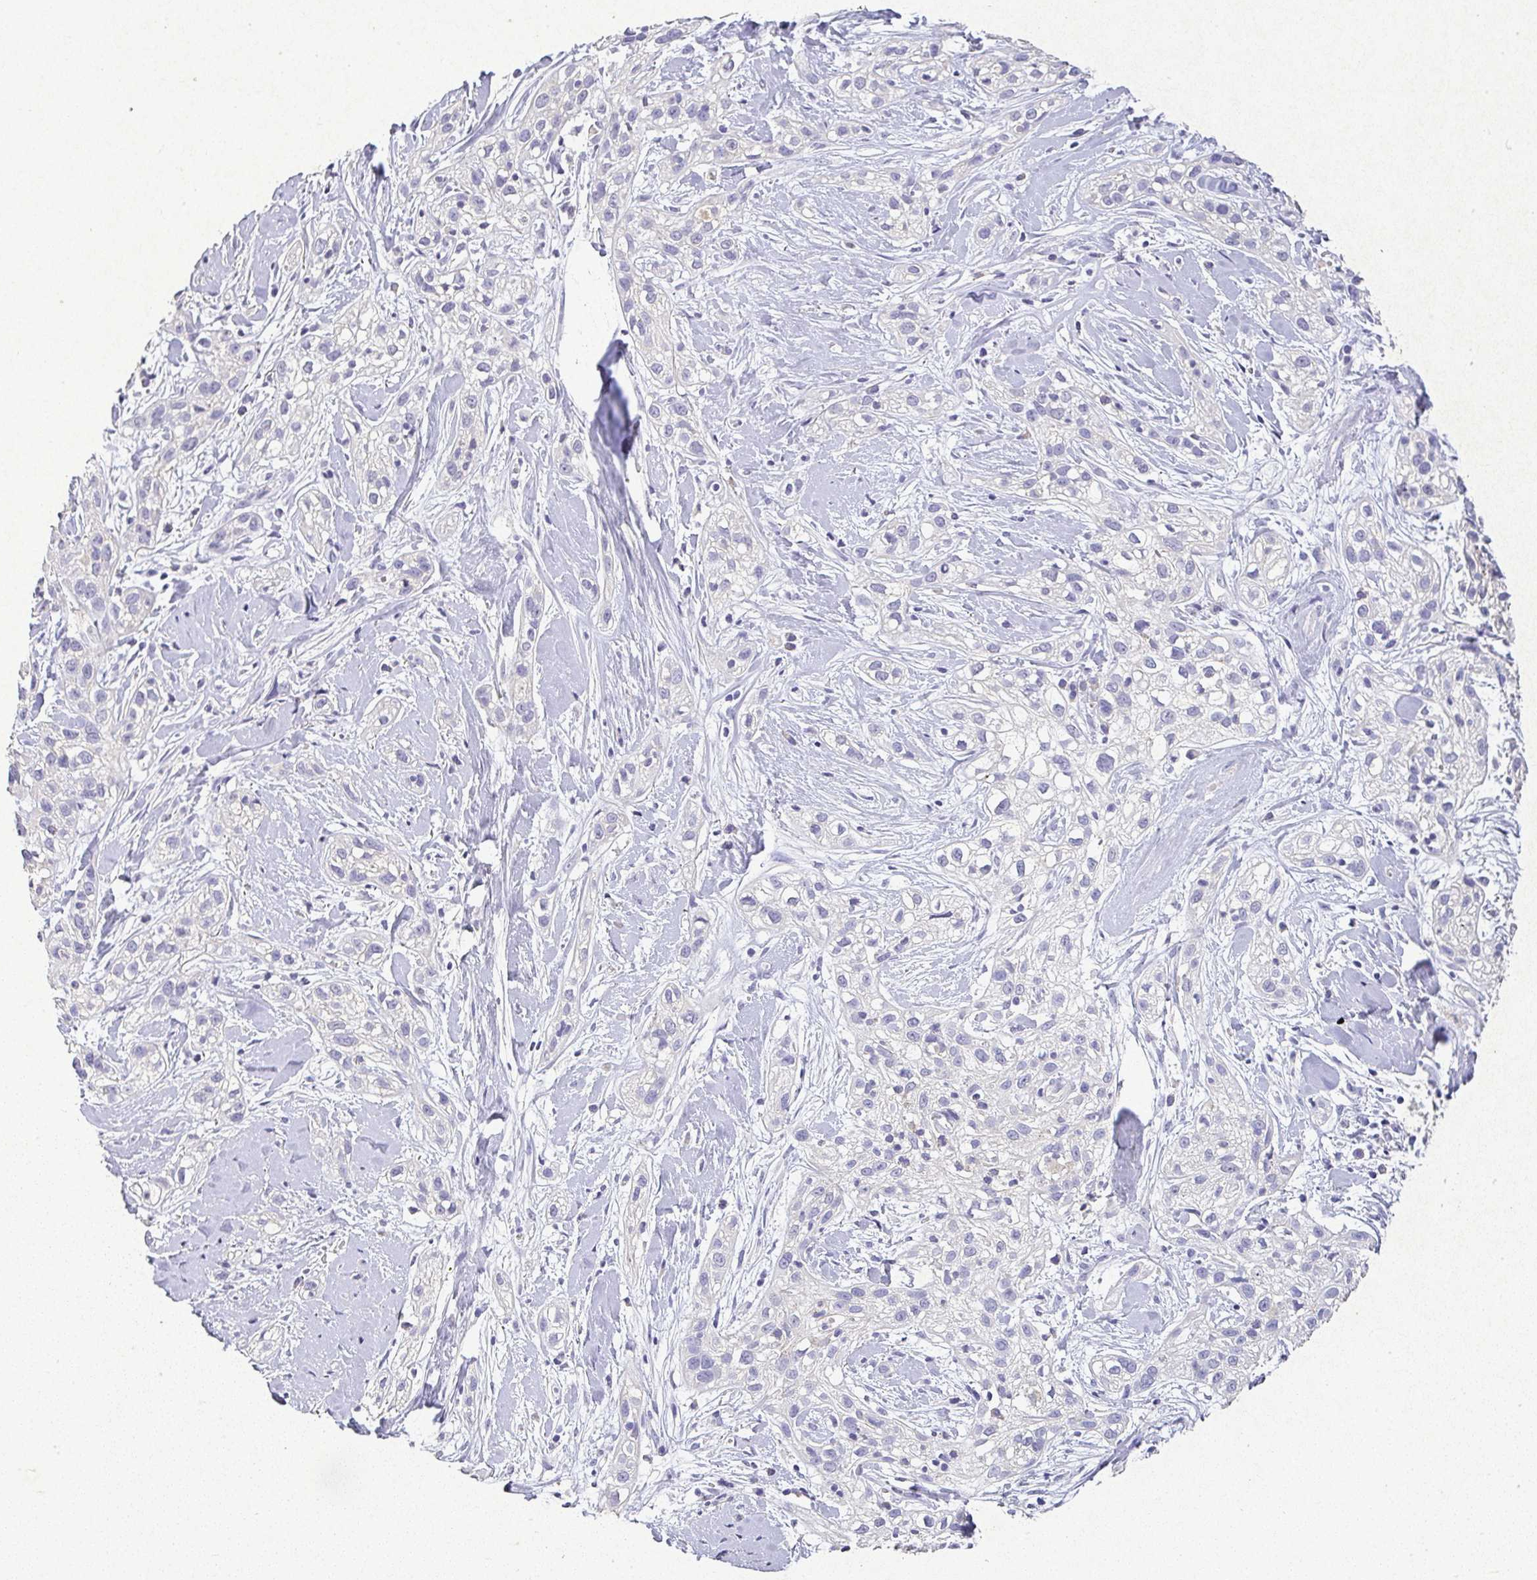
{"staining": {"intensity": "negative", "quantity": "none", "location": "none"}, "tissue": "skin cancer", "cell_type": "Tumor cells", "image_type": "cancer", "snomed": [{"axis": "morphology", "description": "Squamous cell carcinoma, NOS"}, {"axis": "topography", "description": "Skin"}], "caption": "Immunohistochemical staining of skin cancer (squamous cell carcinoma) demonstrates no significant positivity in tumor cells. The staining was performed using DAB (3,3'-diaminobenzidine) to visualize the protein expression in brown, while the nuclei were stained in blue with hematoxylin (Magnification: 20x).", "gene": "RPS2", "patient": {"sex": "male", "age": 82}}